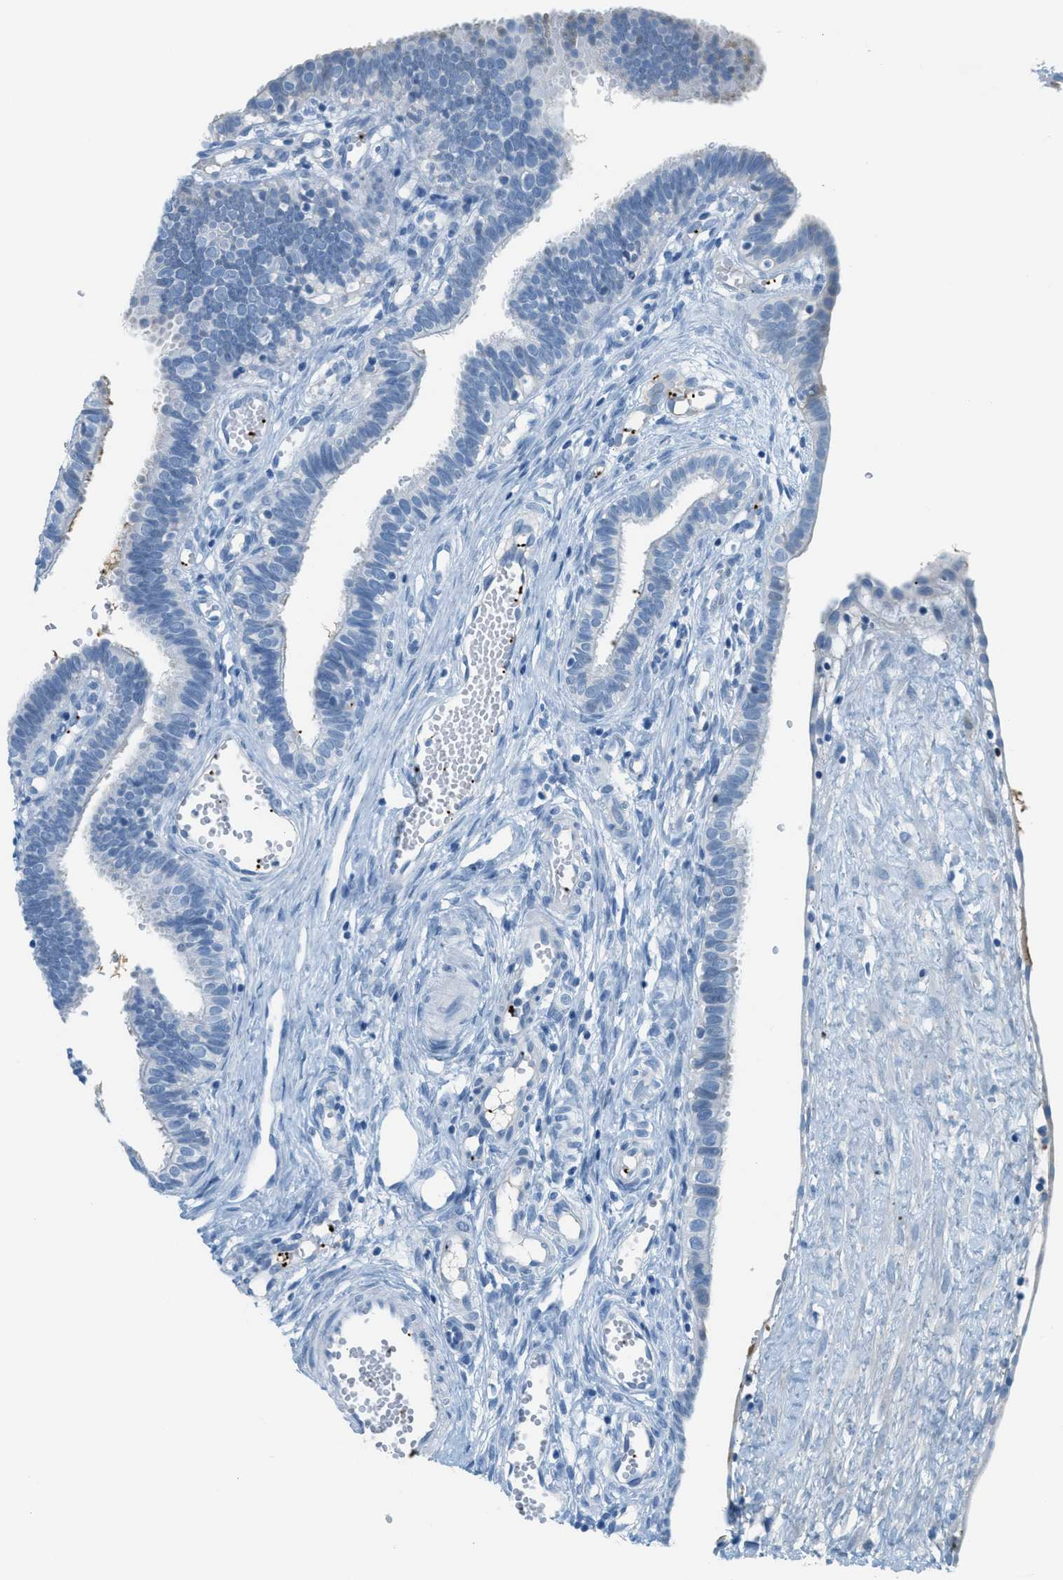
{"staining": {"intensity": "negative", "quantity": "none", "location": "none"}, "tissue": "fallopian tube", "cell_type": "Glandular cells", "image_type": "normal", "snomed": [{"axis": "morphology", "description": "Normal tissue, NOS"}, {"axis": "topography", "description": "Fallopian tube"}, {"axis": "topography", "description": "Placenta"}], "caption": "Histopathology image shows no significant protein staining in glandular cells of benign fallopian tube. The staining is performed using DAB brown chromogen with nuclei counter-stained in using hematoxylin.", "gene": "PPBP", "patient": {"sex": "female", "age": 34}}